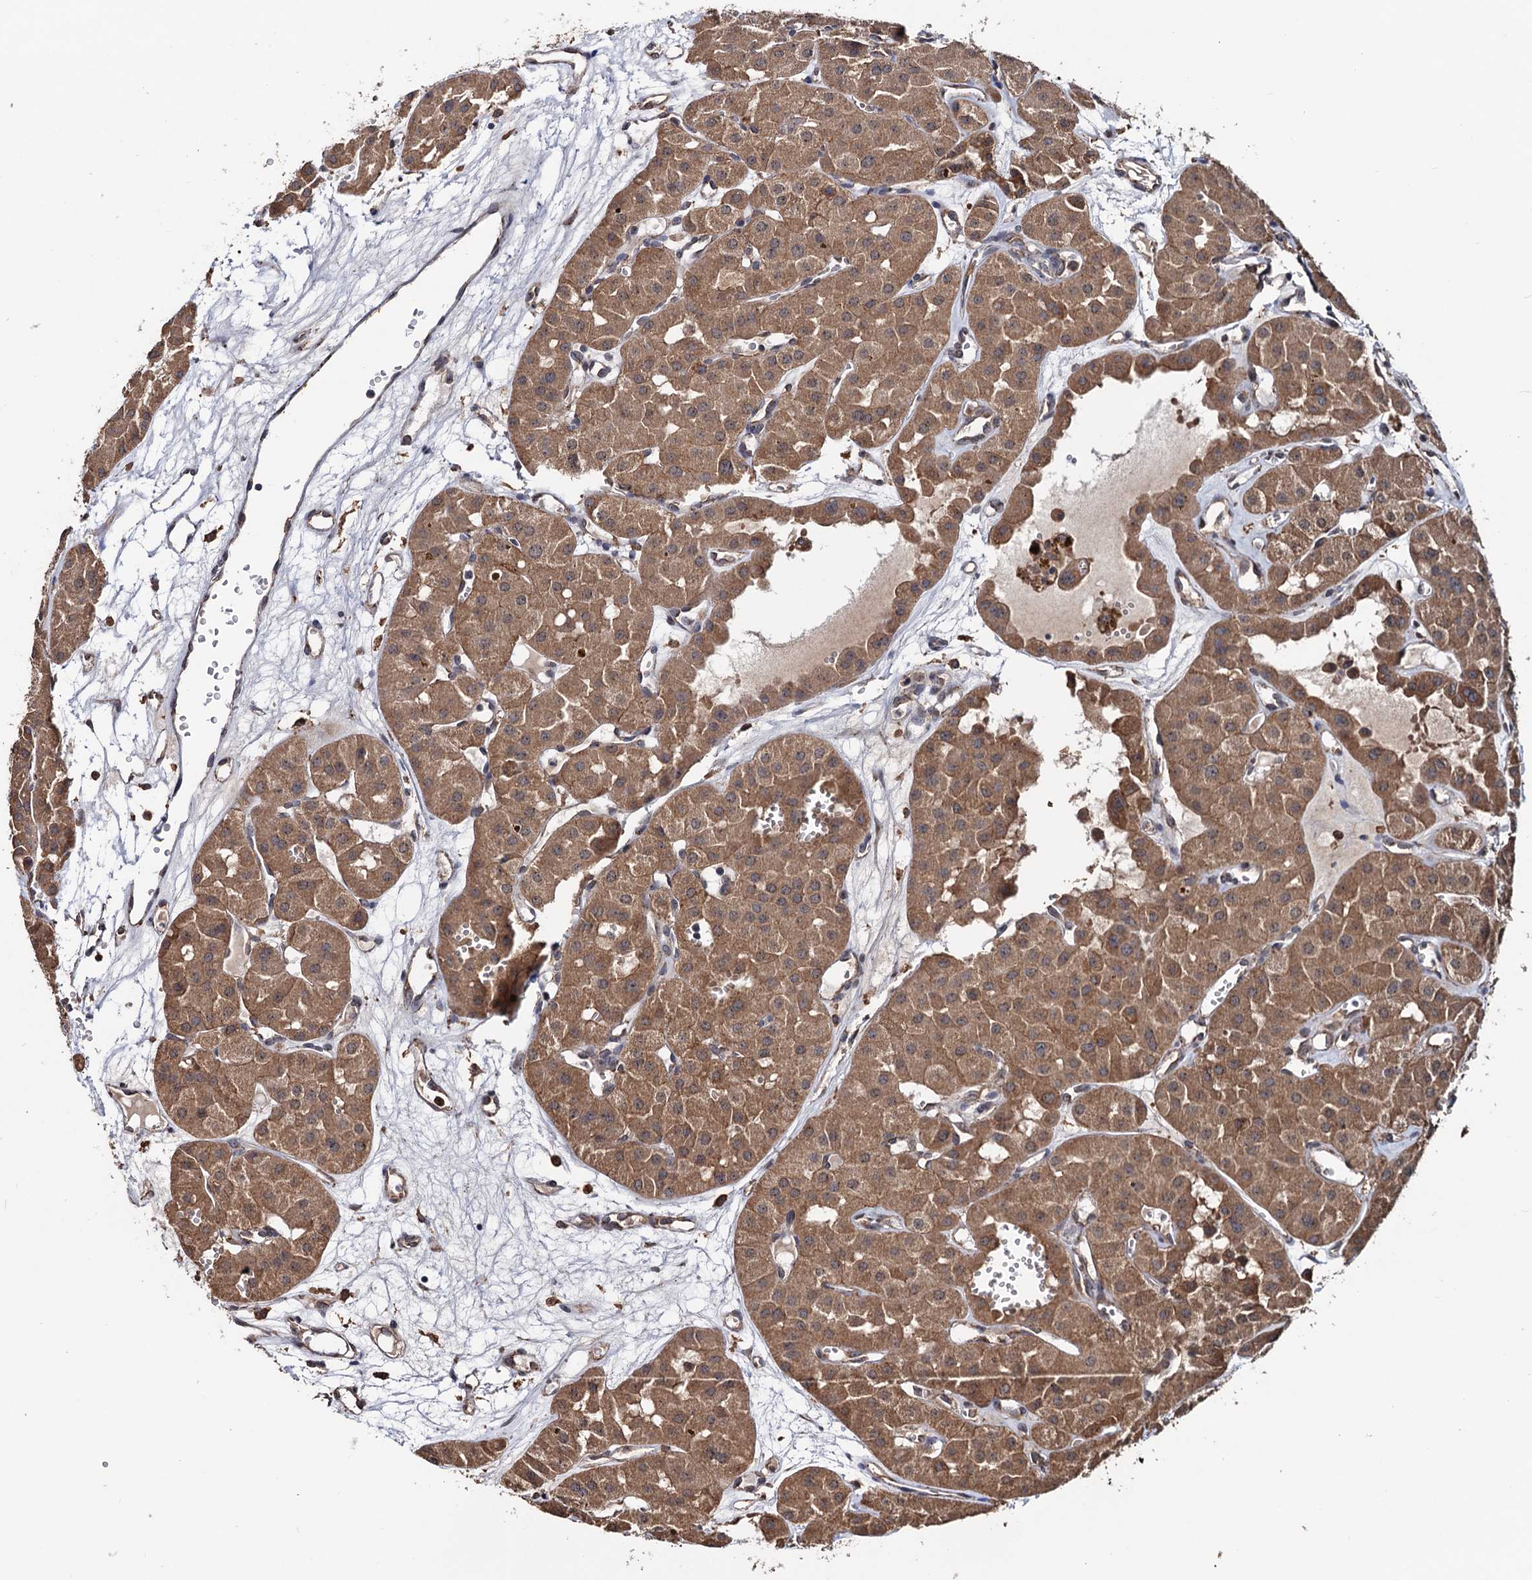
{"staining": {"intensity": "moderate", "quantity": ">75%", "location": "cytoplasmic/membranous"}, "tissue": "renal cancer", "cell_type": "Tumor cells", "image_type": "cancer", "snomed": [{"axis": "morphology", "description": "Carcinoma, NOS"}, {"axis": "topography", "description": "Kidney"}], "caption": "The photomicrograph exhibits staining of renal cancer (carcinoma), revealing moderate cytoplasmic/membranous protein positivity (brown color) within tumor cells.", "gene": "TBC1D12", "patient": {"sex": "female", "age": 75}}